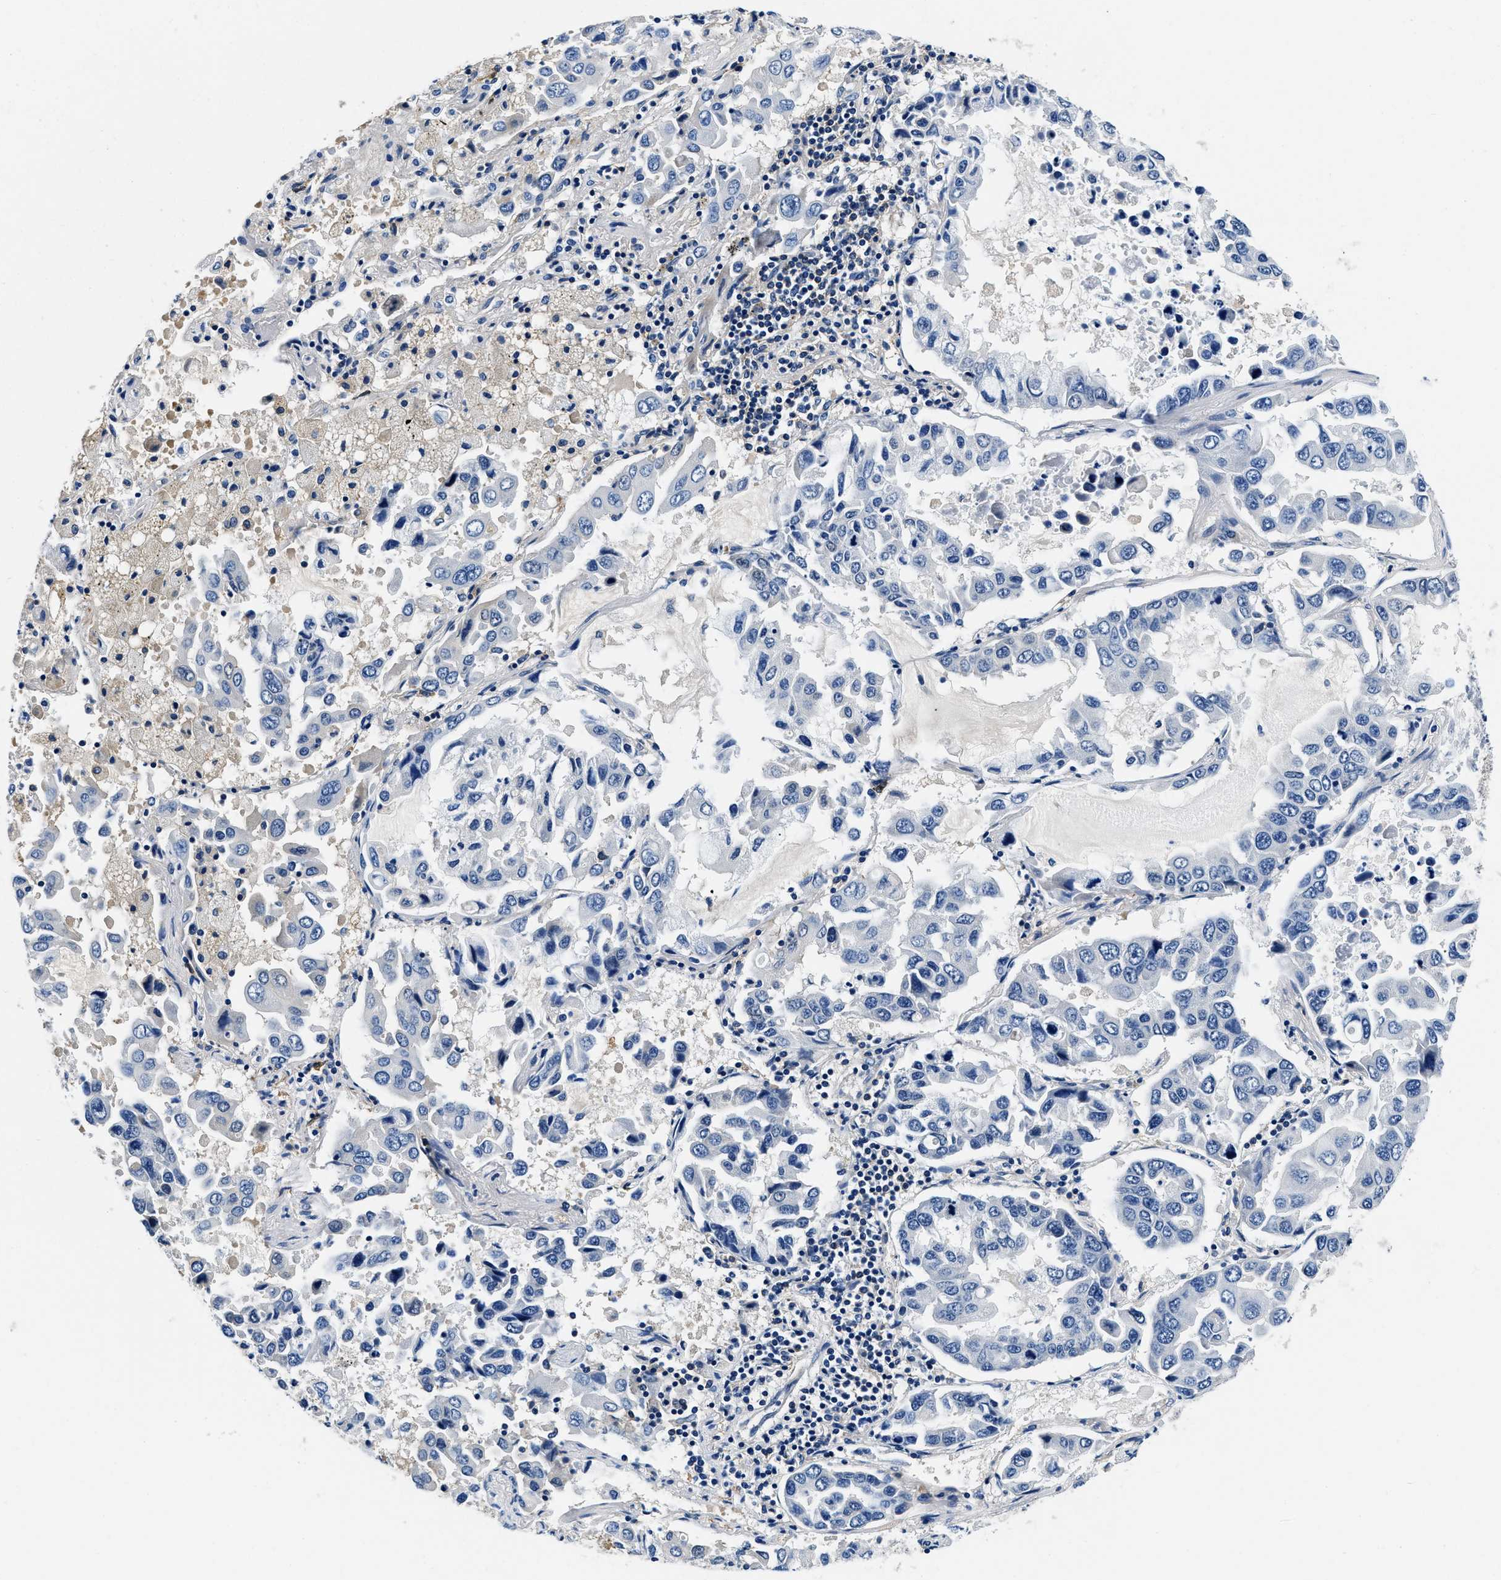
{"staining": {"intensity": "negative", "quantity": "none", "location": "none"}, "tissue": "lung cancer", "cell_type": "Tumor cells", "image_type": "cancer", "snomed": [{"axis": "morphology", "description": "Adenocarcinoma, NOS"}, {"axis": "topography", "description": "Lung"}], "caption": "This is an immunohistochemistry (IHC) histopathology image of human lung cancer. There is no staining in tumor cells.", "gene": "ZFAND3", "patient": {"sex": "male", "age": 64}}